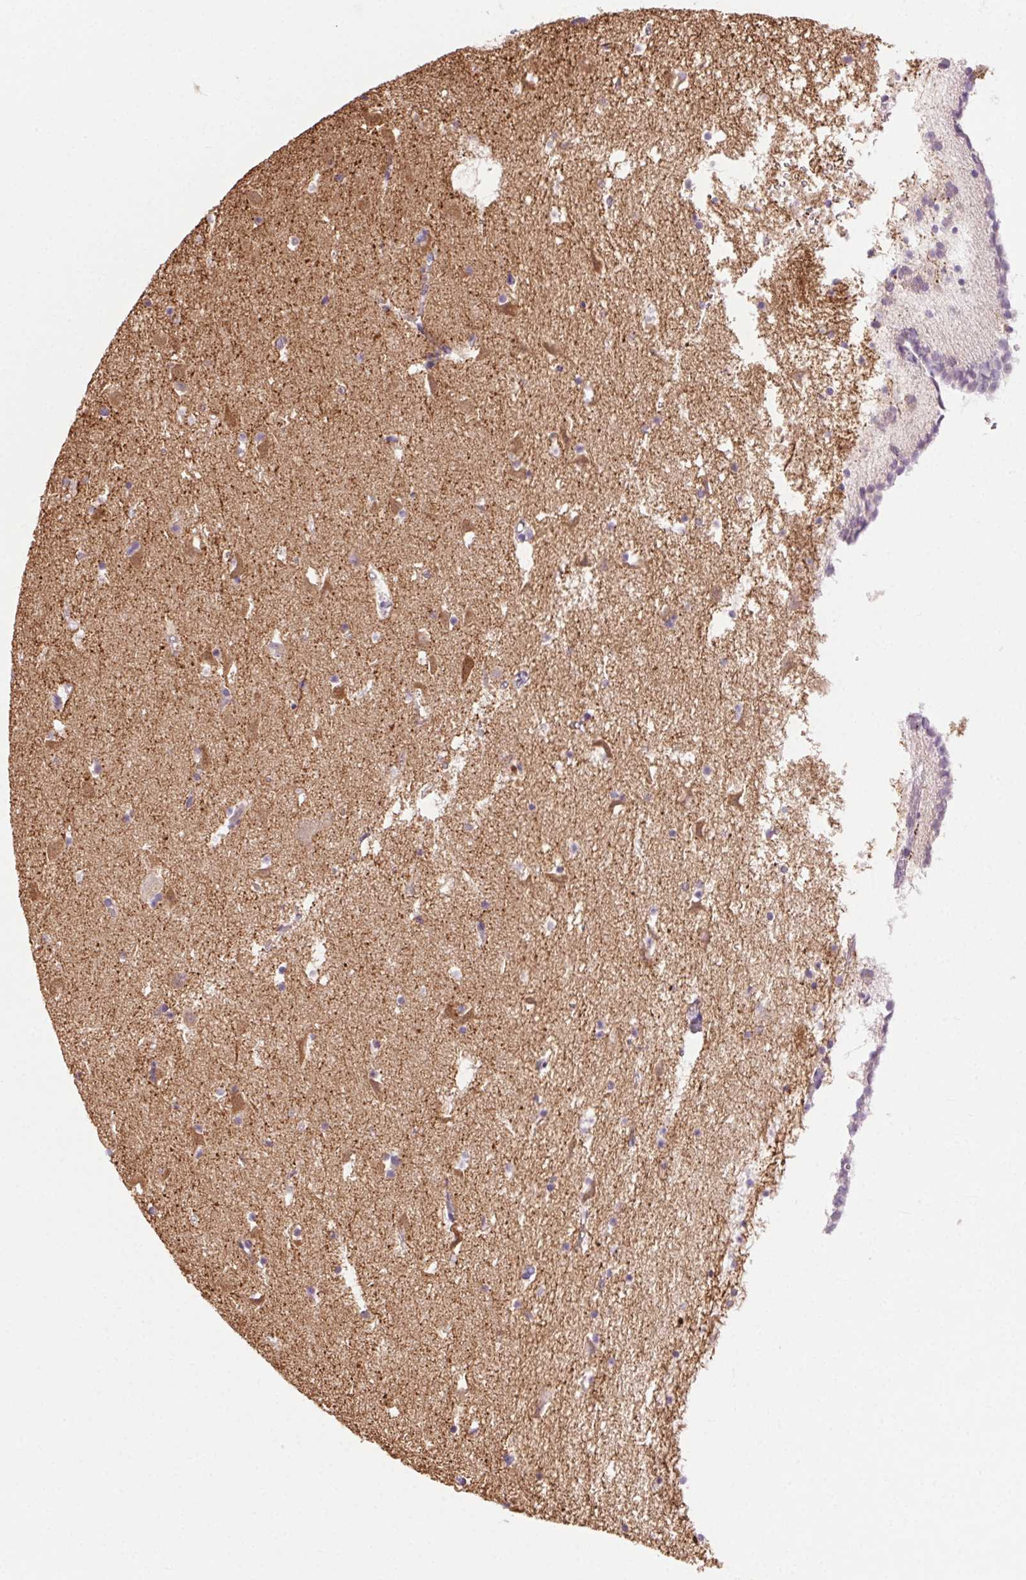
{"staining": {"intensity": "weak", "quantity": "<25%", "location": "cytoplasmic/membranous"}, "tissue": "caudate", "cell_type": "Glial cells", "image_type": "normal", "snomed": [{"axis": "morphology", "description": "Normal tissue, NOS"}, {"axis": "topography", "description": "Lateral ventricle wall"}], "caption": "This image is of normal caudate stained with immunohistochemistry (IHC) to label a protein in brown with the nuclei are counter-stained blue. There is no staining in glial cells.", "gene": "SYT11", "patient": {"sex": "female", "age": 42}}